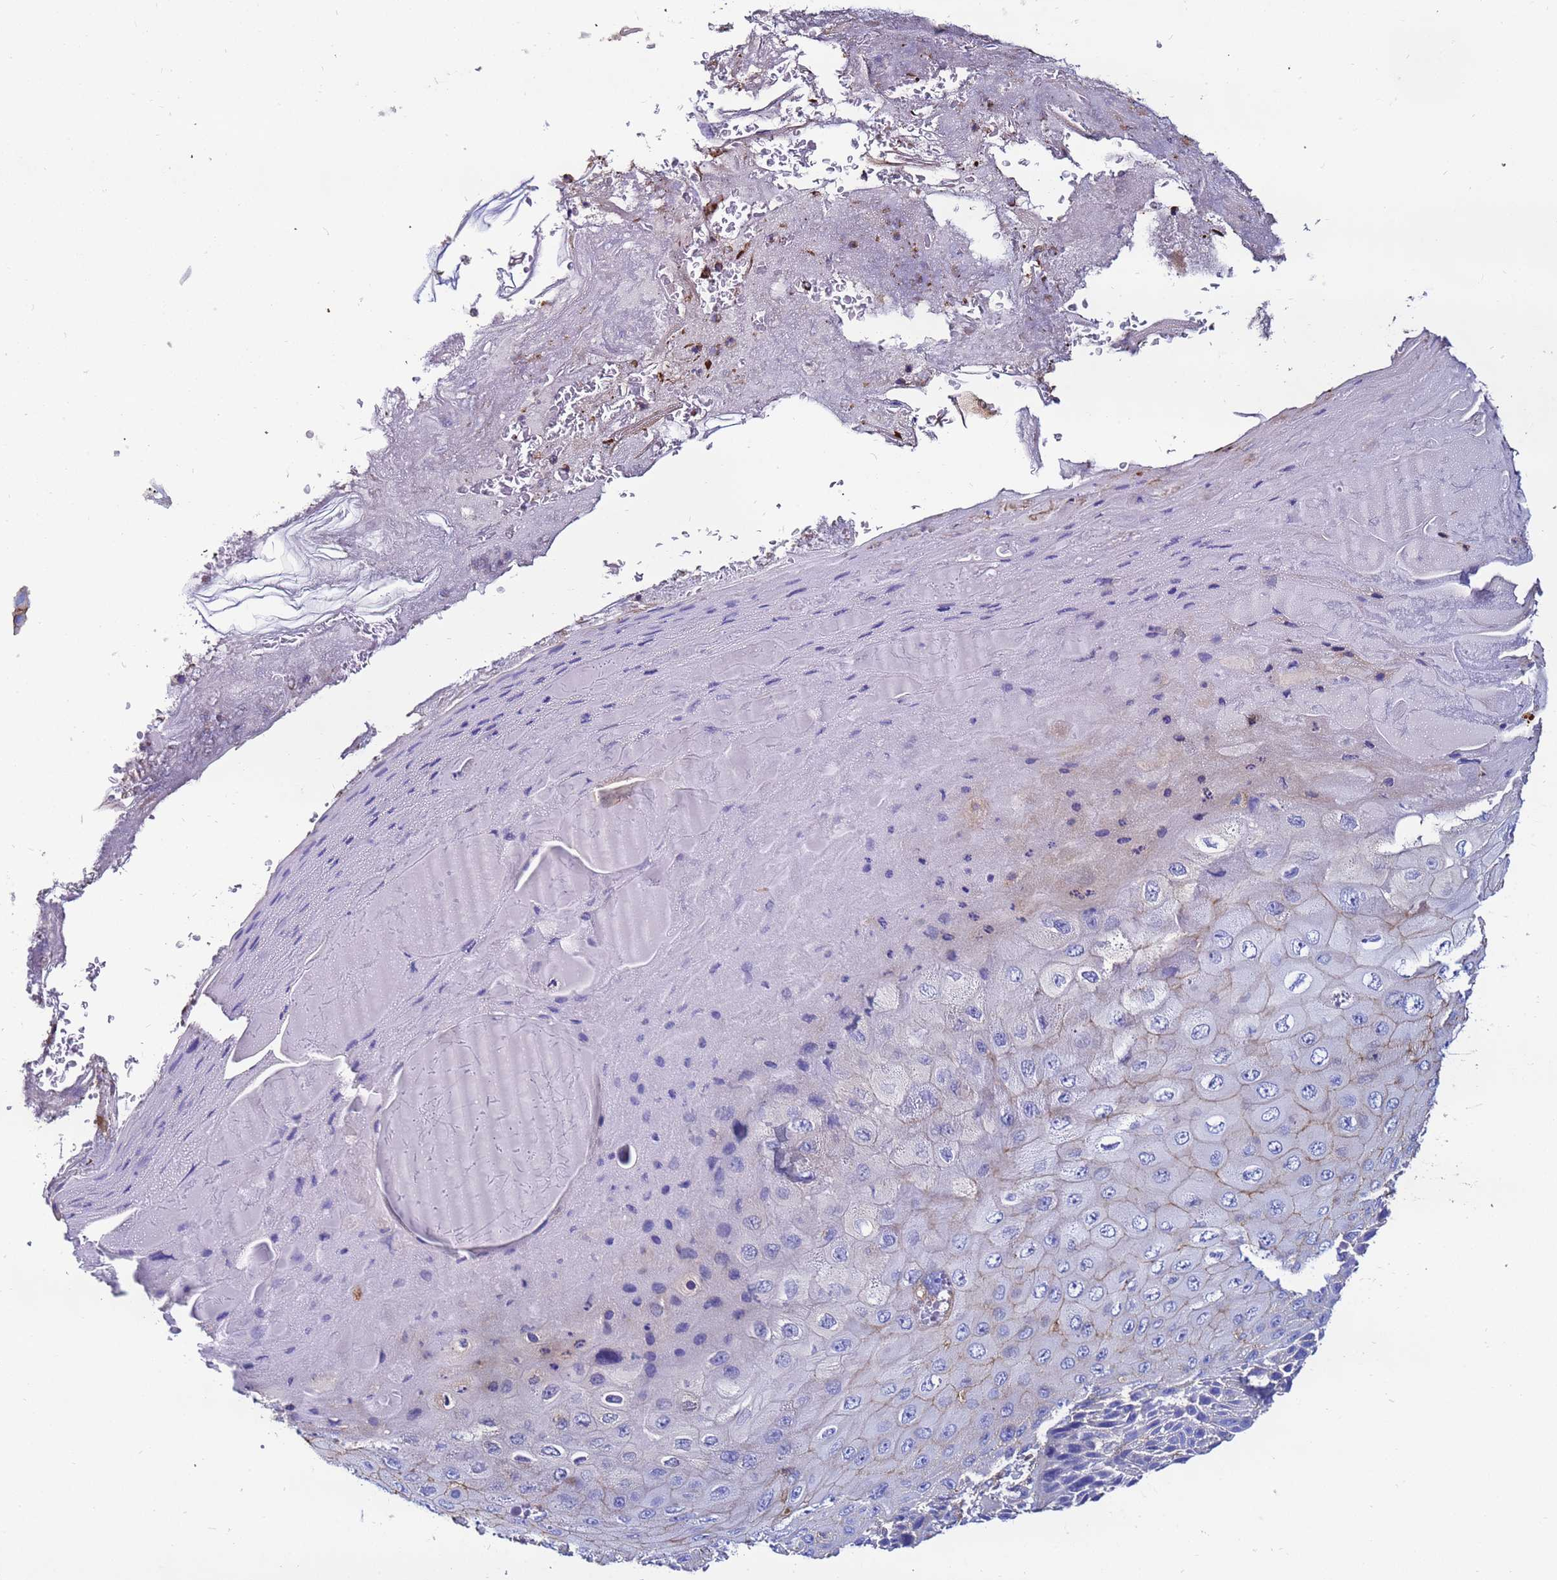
{"staining": {"intensity": "weak", "quantity": "<25%", "location": "cytoplasmic/membranous"}, "tissue": "skin cancer", "cell_type": "Tumor cells", "image_type": "cancer", "snomed": [{"axis": "morphology", "description": "Squamous cell carcinoma, NOS"}, {"axis": "topography", "description": "Skin"}], "caption": "This is an immunohistochemistry (IHC) micrograph of human skin cancer. There is no positivity in tumor cells.", "gene": "ACTB", "patient": {"sex": "female", "age": 88}}